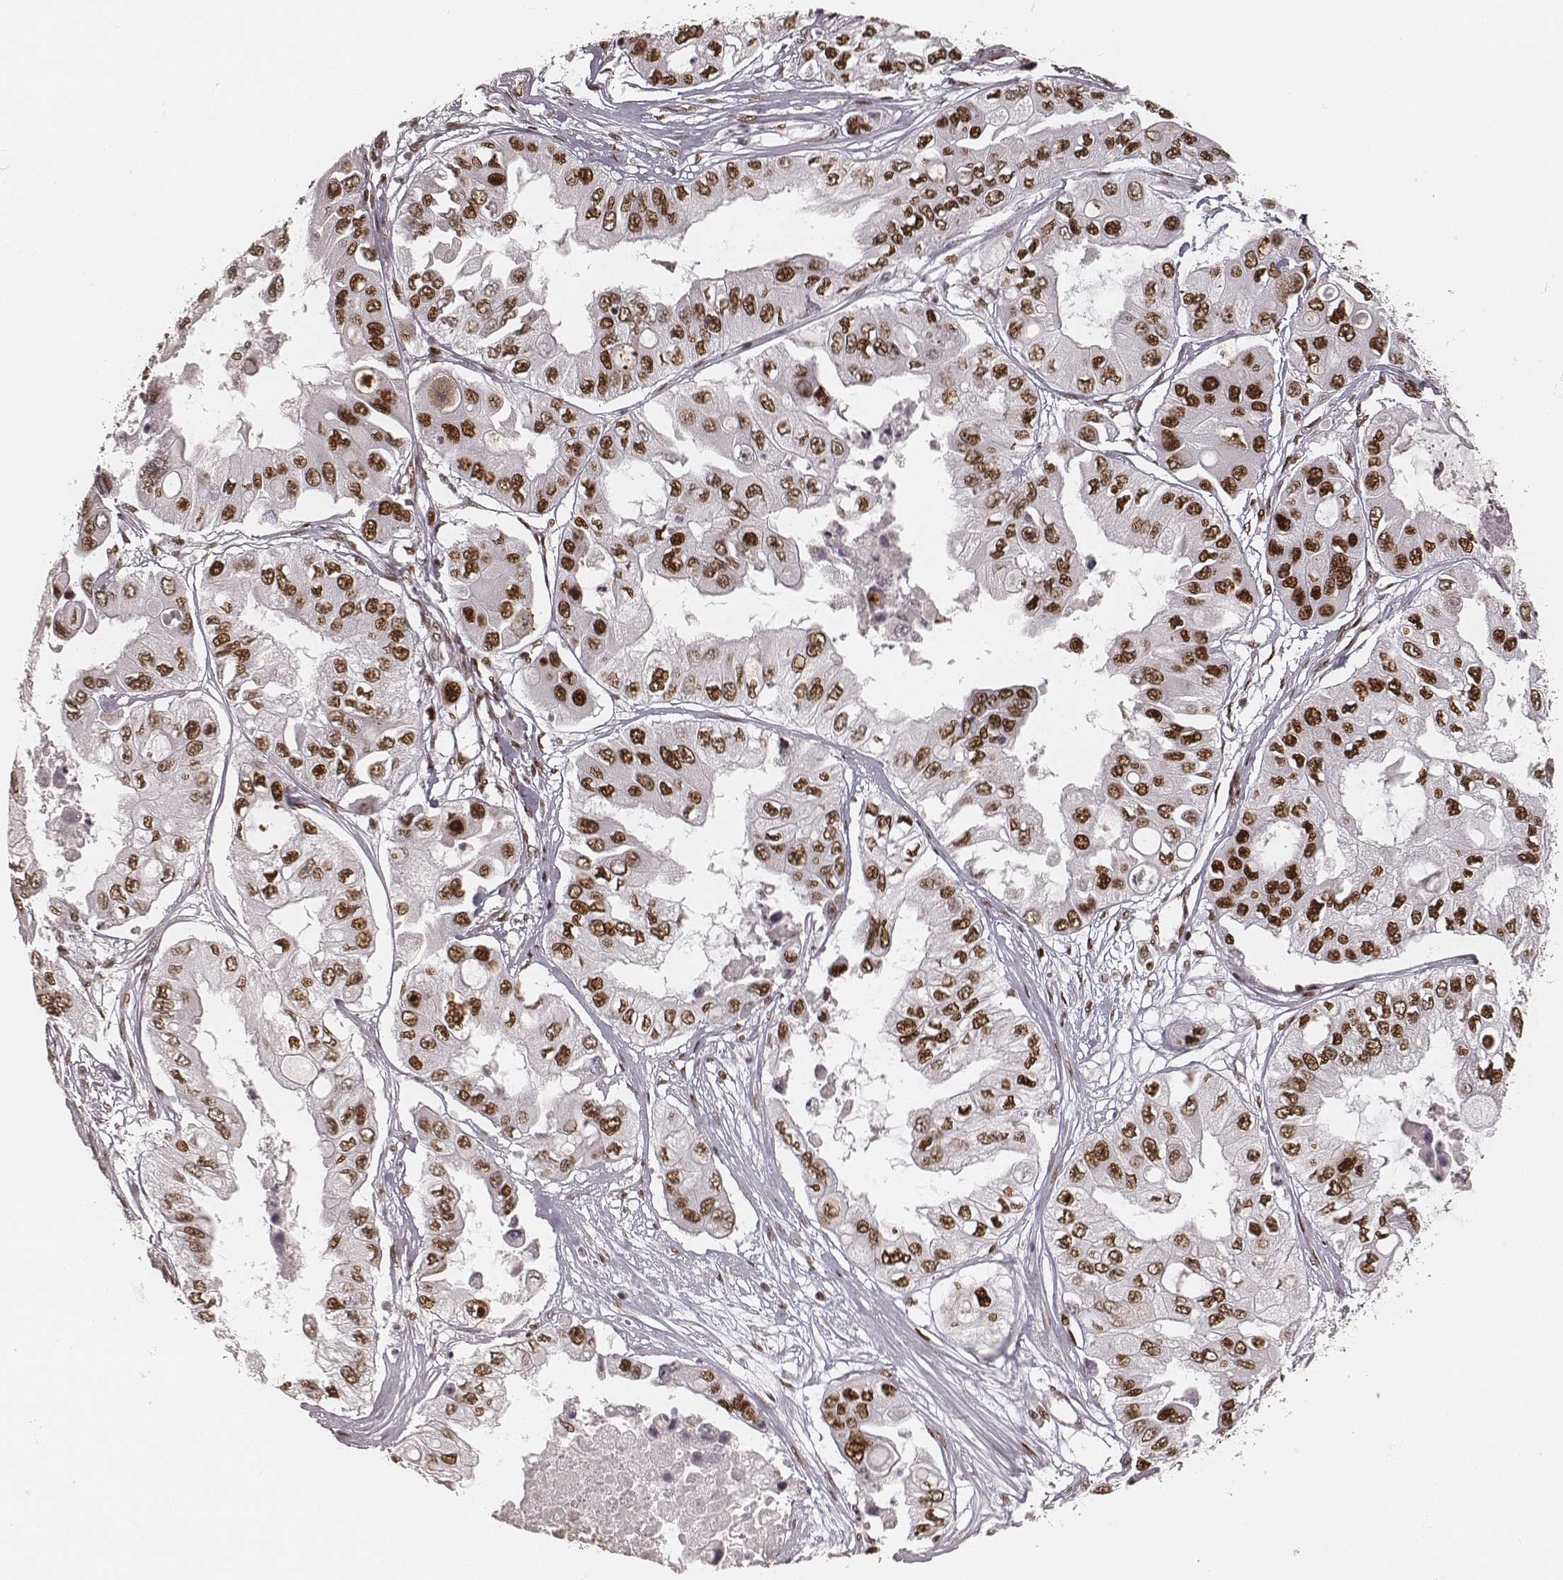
{"staining": {"intensity": "strong", "quantity": ">75%", "location": "nuclear"}, "tissue": "ovarian cancer", "cell_type": "Tumor cells", "image_type": "cancer", "snomed": [{"axis": "morphology", "description": "Cystadenocarcinoma, serous, NOS"}, {"axis": "topography", "description": "Ovary"}], "caption": "The micrograph reveals immunohistochemical staining of serous cystadenocarcinoma (ovarian). There is strong nuclear positivity is identified in approximately >75% of tumor cells.", "gene": "HNRNPC", "patient": {"sex": "female", "age": 56}}